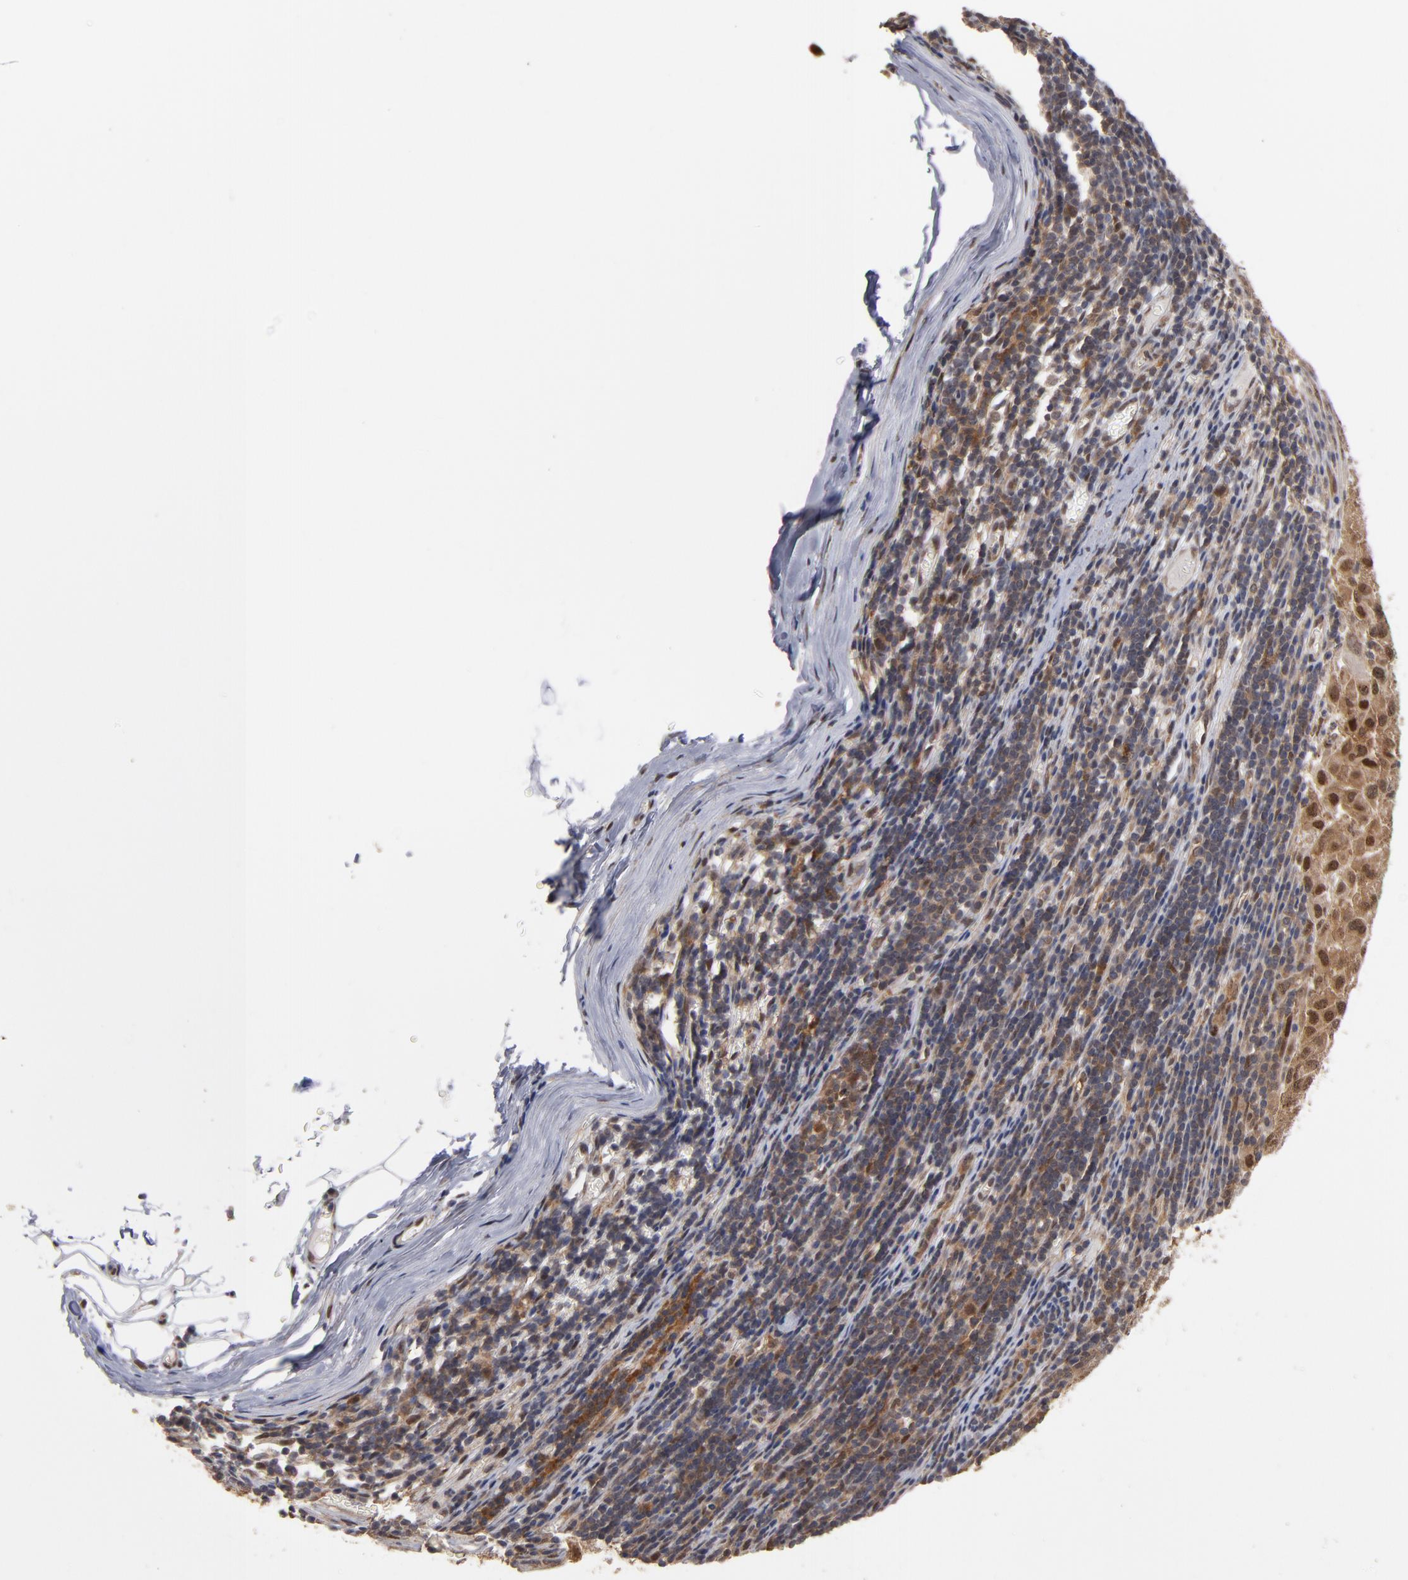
{"staining": {"intensity": "moderate", "quantity": ">75%", "location": "cytoplasmic/membranous,nuclear"}, "tissue": "melanoma", "cell_type": "Tumor cells", "image_type": "cancer", "snomed": [{"axis": "morphology", "description": "Malignant melanoma, Metastatic site"}, {"axis": "topography", "description": "Lymph node"}], "caption": "Protein staining of melanoma tissue displays moderate cytoplasmic/membranous and nuclear staining in about >75% of tumor cells.", "gene": "HUWE1", "patient": {"sex": "male", "age": 61}}